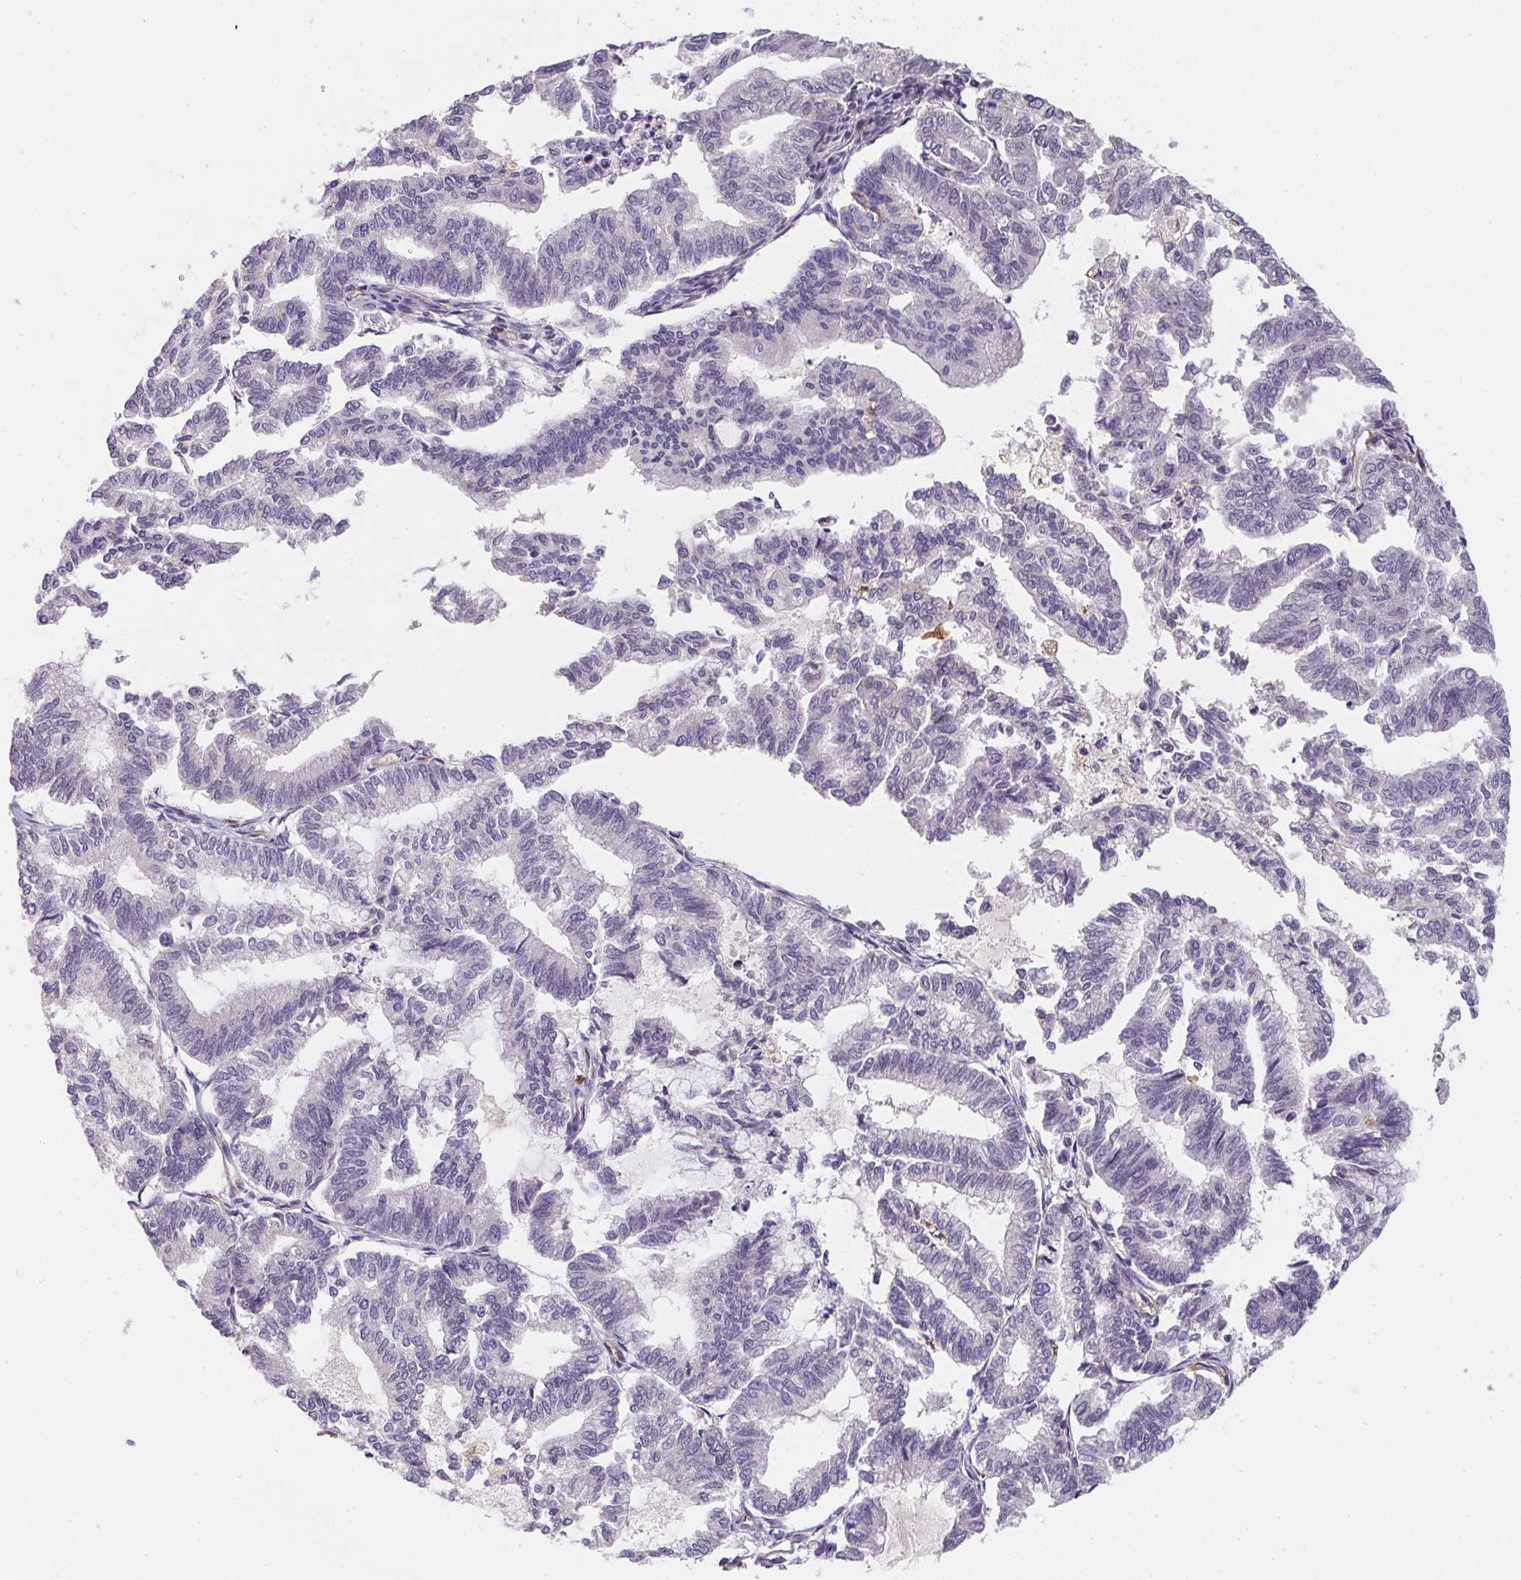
{"staining": {"intensity": "negative", "quantity": "none", "location": "none"}, "tissue": "endometrial cancer", "cell_type": "Tumor cells", "image_type": "cancer", "snomed": [{"axis": "morphology", "description": "Adenocarcinoma, NOS"}, {"axis": "topography", "description": "Endometrium"}], "caption": "A high-resolution photomicrograph shows immunohistochemistry (IHC) staining of endometrial cancer, which exhibits no significant staining in tumor cells.", "gene": "TBKBP1", "patient": {"sex": "female", "age": 79}}